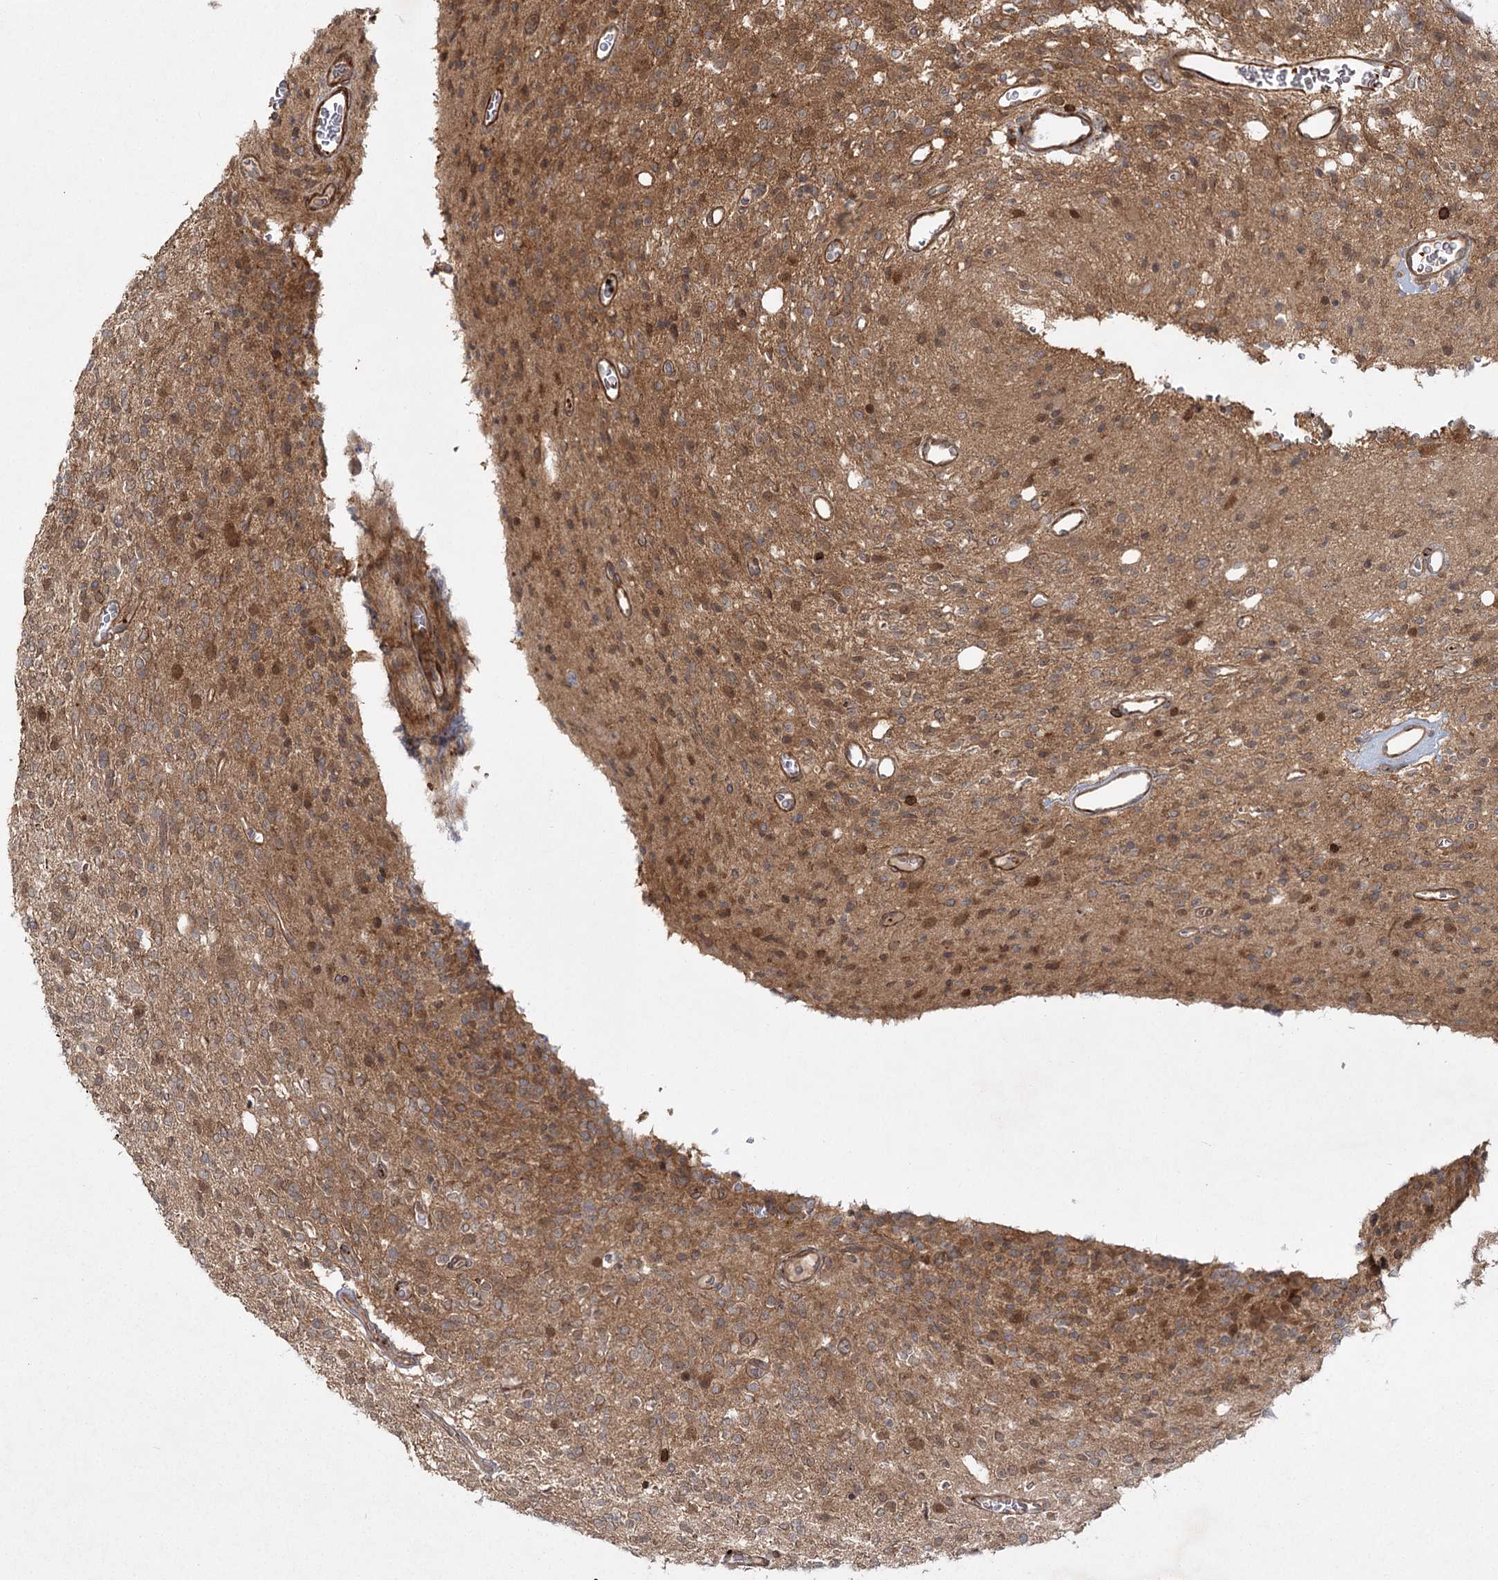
{"staining": {"intensity": "moderate", "quantity": ">75%", "location": "cytoplasmic/membranous"}, "tissue": "glioma", "cell_type": "Tumor cells", "image_type": "cancer", "snomed": [{"axis": "morphology", "description": "Glioma, malignant, High grade"}, {"axis": "topography", "description": "Brain"}], "caption": "Immunohistochemical staining of malignant glioma (high-grade) demonstrates moderate cytoplasmic/membranous protein positivity in about >75% of tumor cells.", "gene": "MDFIC", "patient": {"sex": "male", "age": 34}}